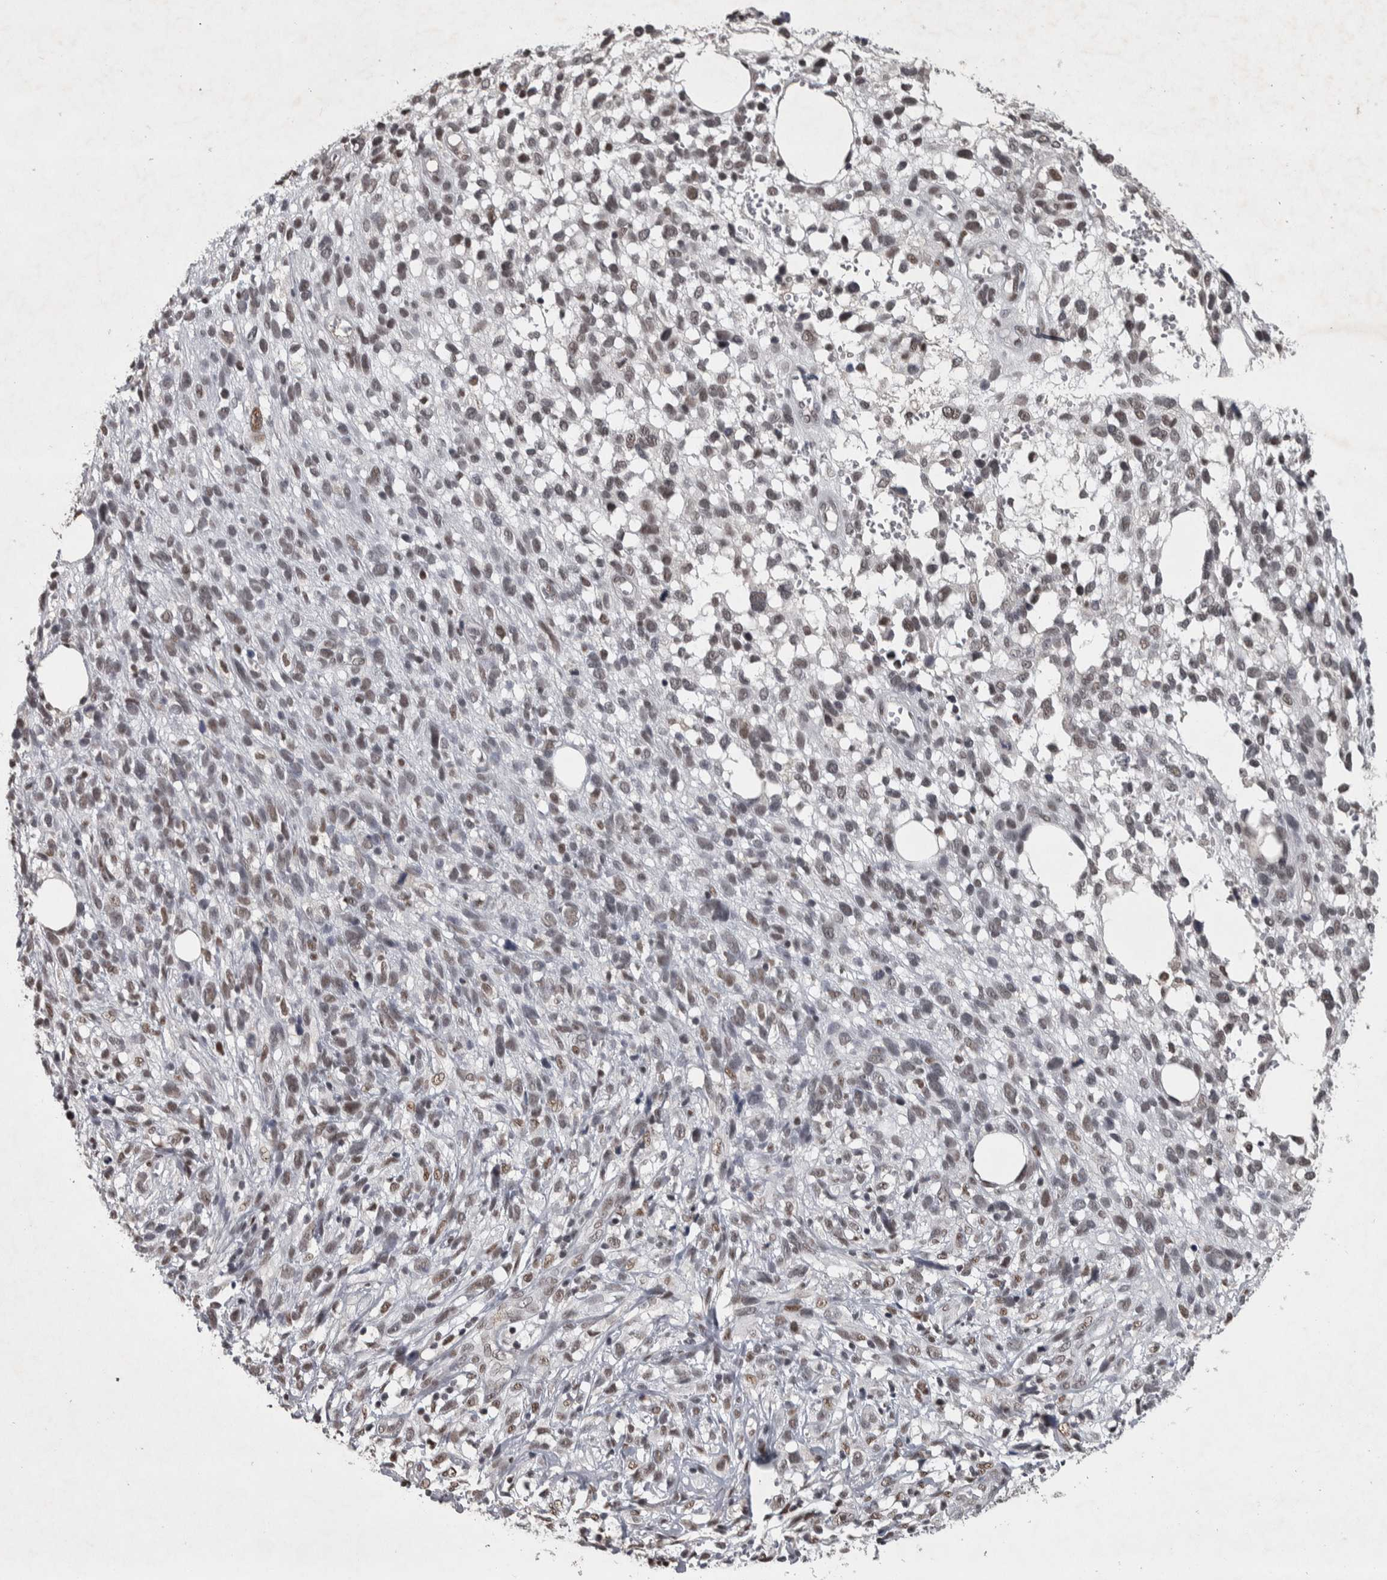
{"staining": {"intensity": "weak", "quantity": ">75%", "location": "nuclear"}, "tissue": "melanoma", "cell_type": "Tumor cells", "image_type": "cancer", "snomed": [{"axis": "morphology", "description": "Malignant melanoma, NOS"}, {"axis": "topography", "description": "Skin"}], "caption": "Protein staining shows weak nuclear expression in approximately >75% of tumor cells in malignant melanoma.", "gene": "DDX42", "patient": {"sex": "female", "age": 55}}